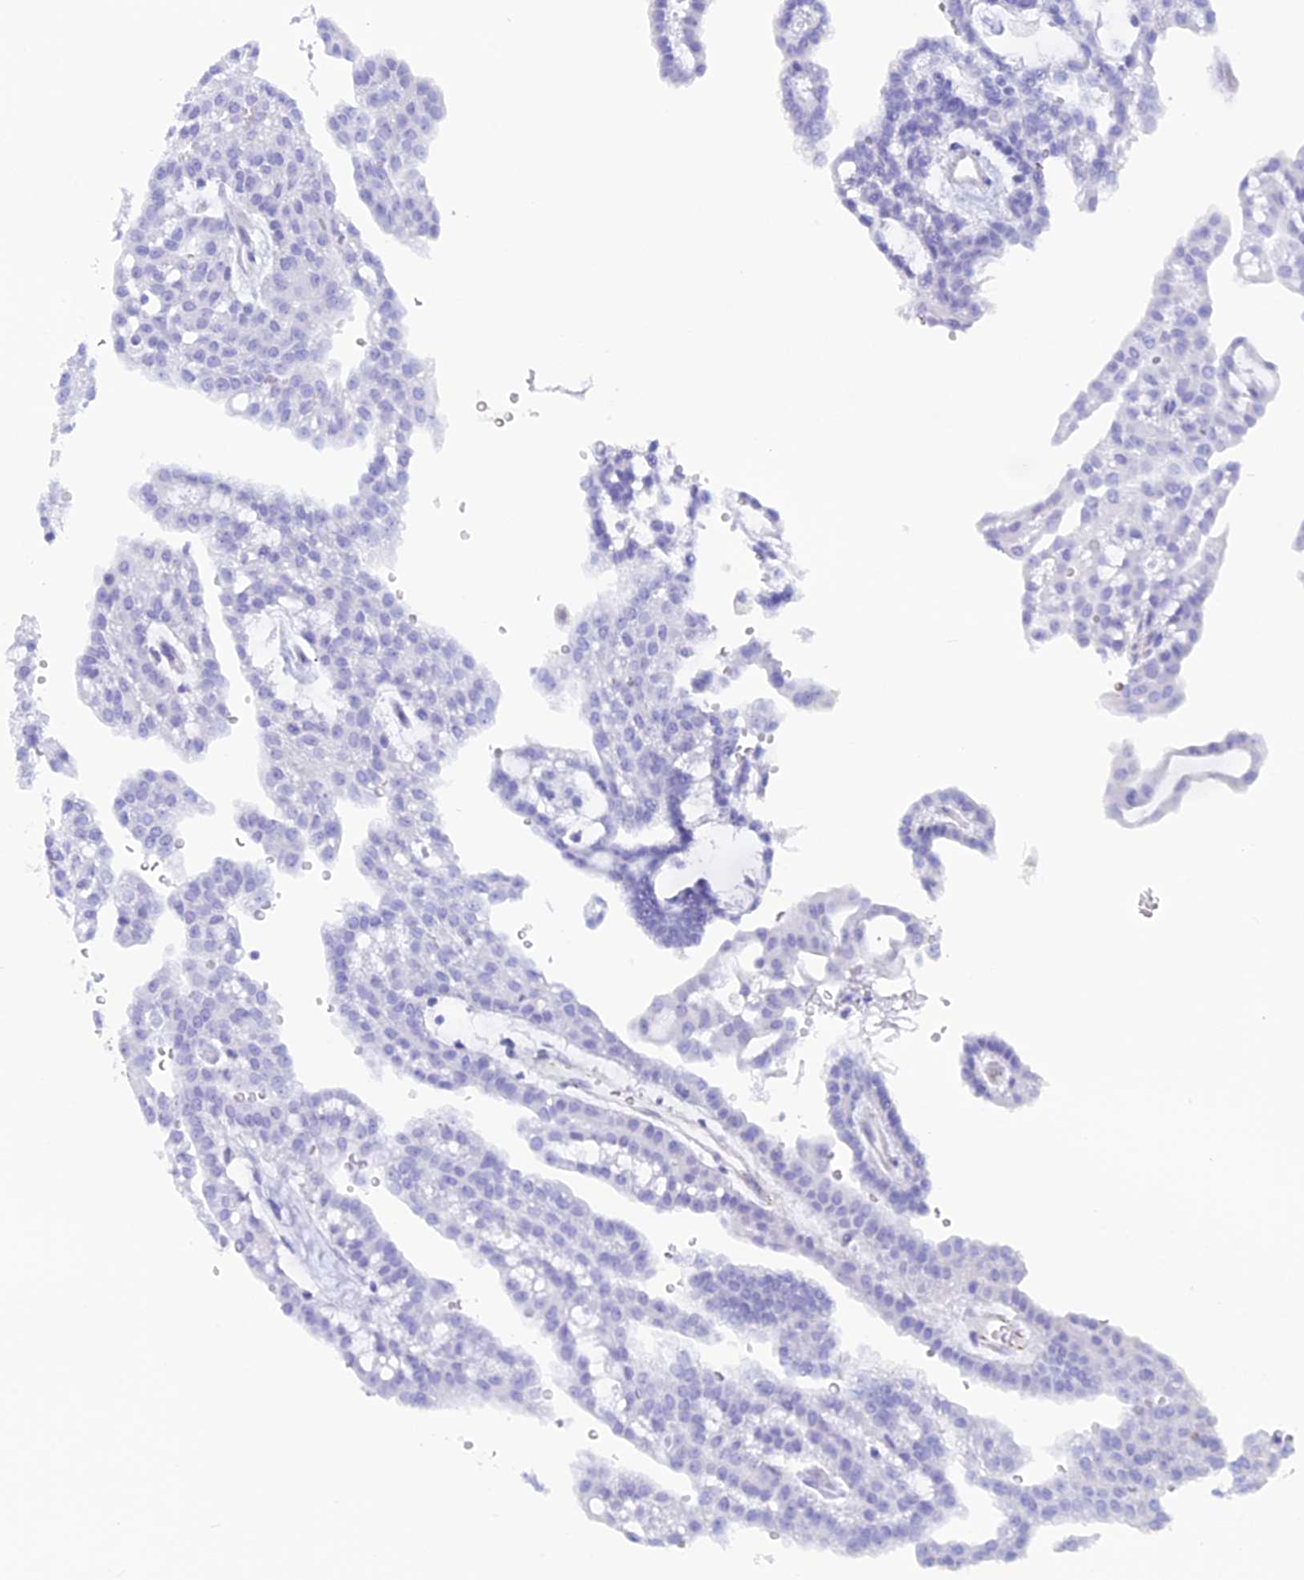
{"staining": {"intensity": "negative", "quantity": "none", "location": "none"}, "tissue": "renal cancer", "cell_type": "Tumor cells", "image_type": "cancer", "snomed": [{"axis": "morphology", "description": "Adenocarcinoma, NOS"}, {"axis": "topography", "description": "Kidney"}], "caption": "High power microscopy photomicrograph of an immunohistochemistry (IHC) micrograph of adenocarcinoma (renal), revealing no significant staining in tumor cells. (DAB immunohistochemistry, high magnification).", "gene": "RP1", "patient": {"sex": "male", "age": 63}}